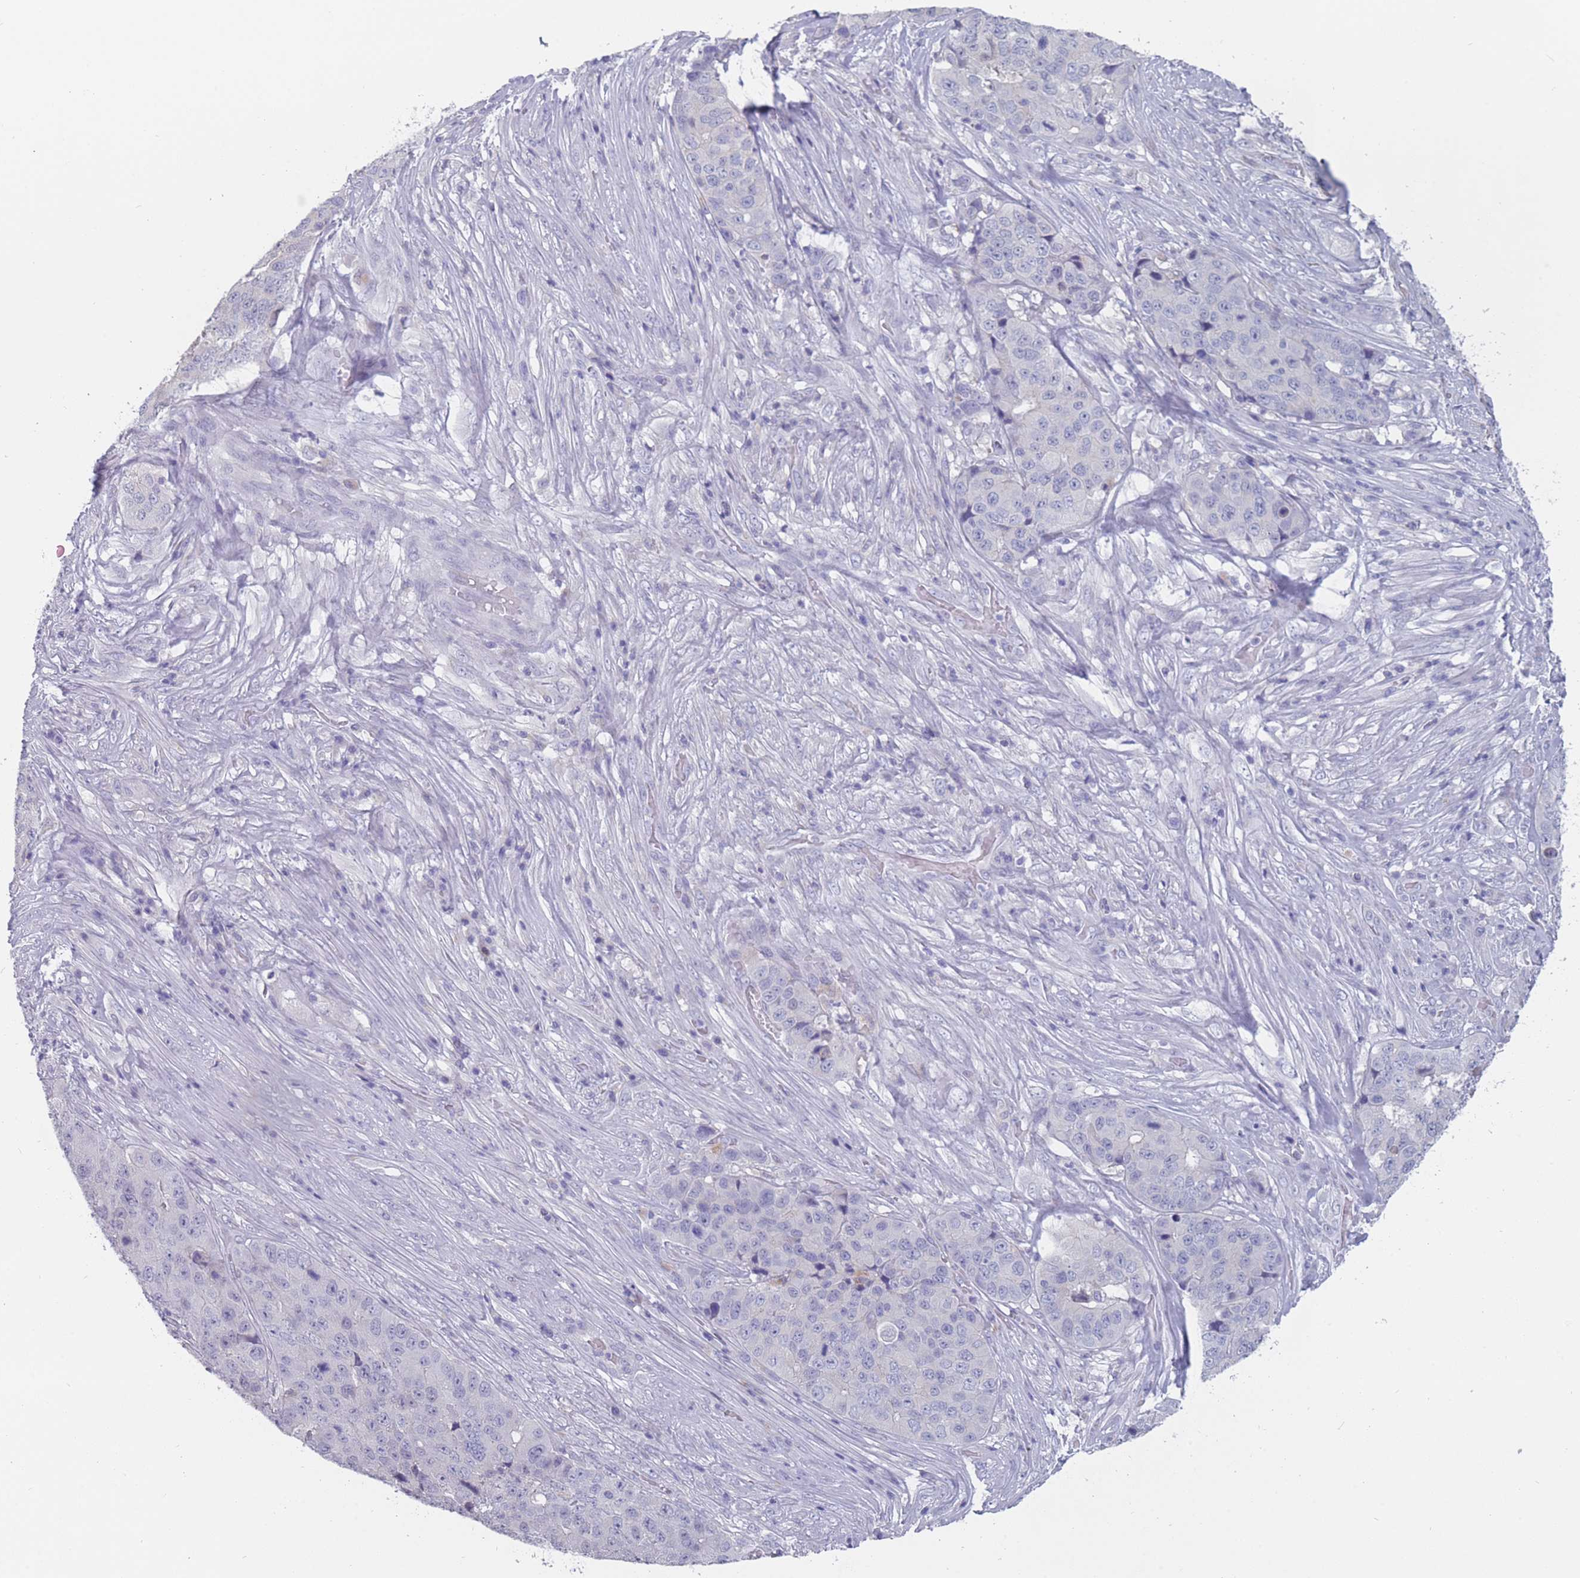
{"staining": {"intensity": "negative", "quantity": "none", "location": "none"}, "tissue": "stomach cancer", "cell_type": "Tumor cells", "image_type": "cancer", "snomed": [{"axis": "morphology", "description": "Adenocarcinoma, NOS"}, {"axis": "topography", "description": "Stomach"}], "caption": "This is a micrograph of immunohistochemistry (IHC) staining of stomach cancer, which shows no positivity in tumor cells. Brightfield microscopy of IHC stained with DAB (brown) and hematoxylin (blue), captured at high magnification.", "gene": "CYP51A1", "patient": {"sex": "male", "age": 71}}